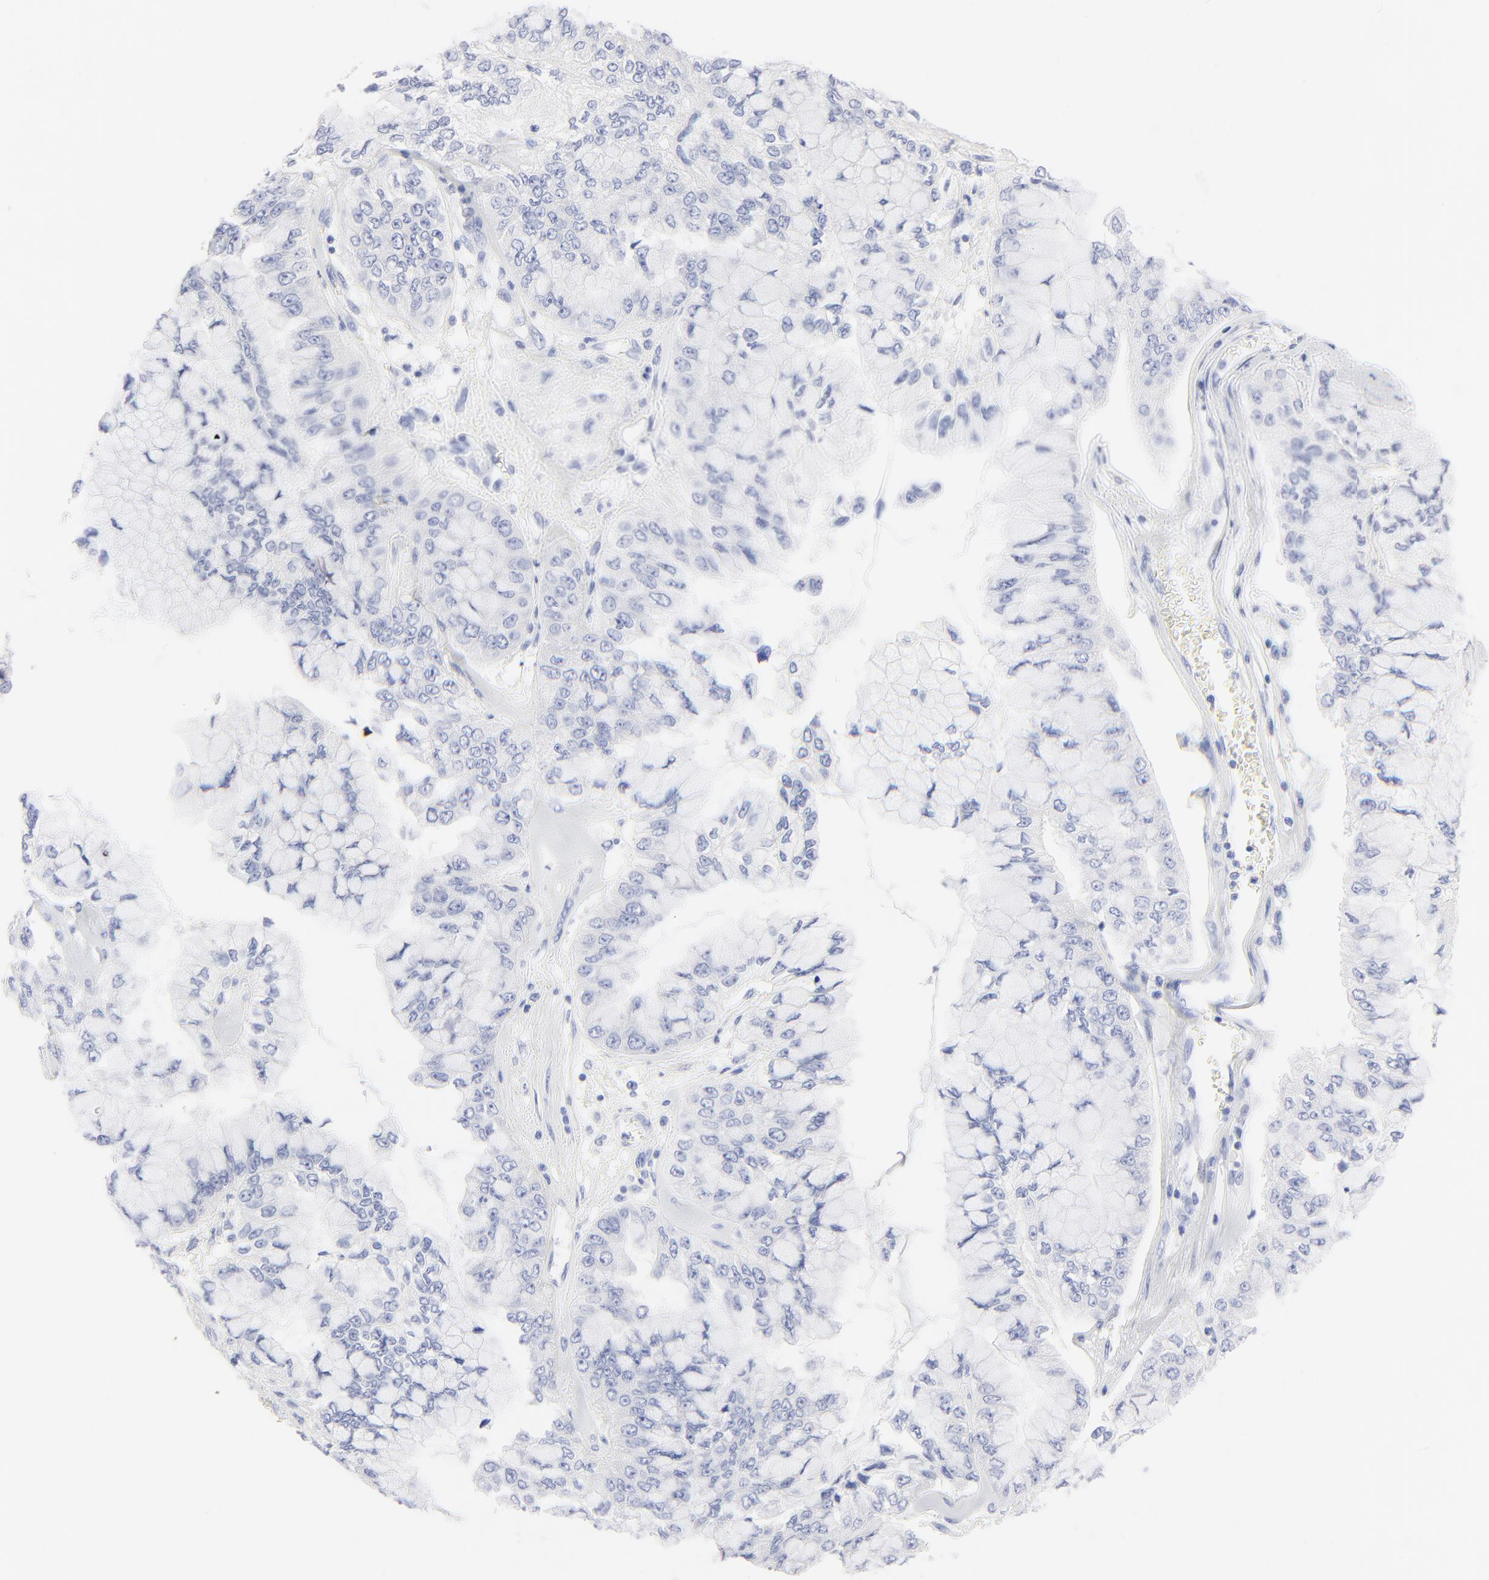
{"staining": {"intensity": "negative", "quantity": "none", "location": "none"}, "tissue": "liver cancer", "cell_type": "Tumor cells", "image_type": "cancer", "snomed": [{"axis": "morphology", "description": "Cholangiocarcinoma"}, {"axis": "topography", "description": "Liver"}], "caption": "Histopathology image shows no significant protein expression in tumor cells of liver cholangiocarcinoma. (DAB (3,3'-diaminobenzidine) immunohistochemistry (IHC), high magnification).", "gene": "PSD3", "patient": {"sex": "female", "age": 79}}